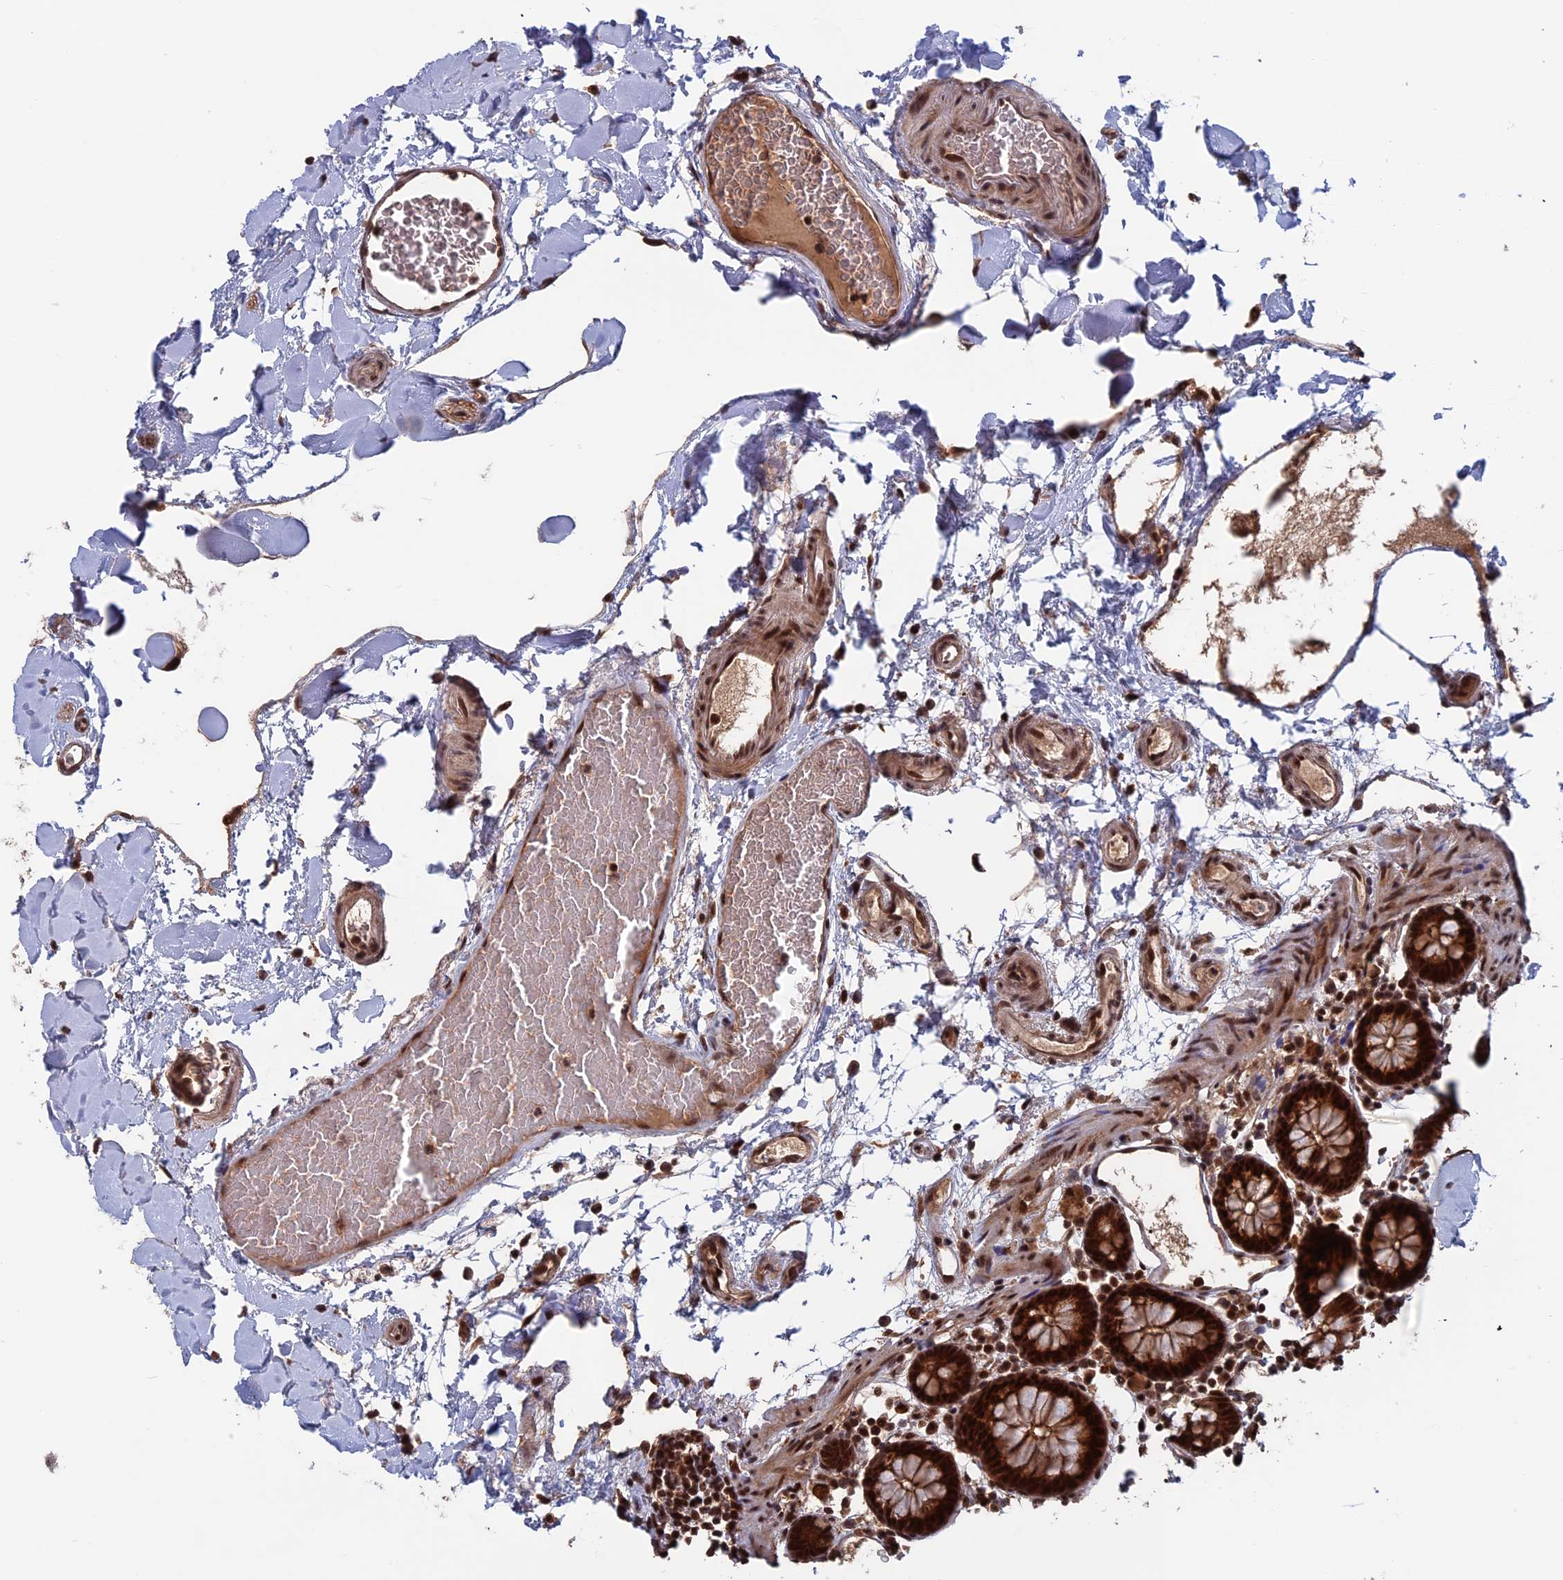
{"staining": {"intensity": "moderate", "quantity": ">75%", "location": "cytoplasmic/membranous,nuclear"}, "tissue": "colon", "cell_type": "Endothelial cells", "image_type": "normal", "snomed": [{"axis": "morphology", "description": "Normal tissue, NOS"}, {"axis": "topography", "description": "Colon"}], "caption": "High-power microscopy captured an IHC micrograph of normal colon, revealing moderate cytoplasmic/membranous,nuclear staining in about >75% of endothelial cells. The protein is shown in brown color, while the nuclei are stained blue.", "gene": "CACTIN", "patient": {"sex": "male", "age": 75}}